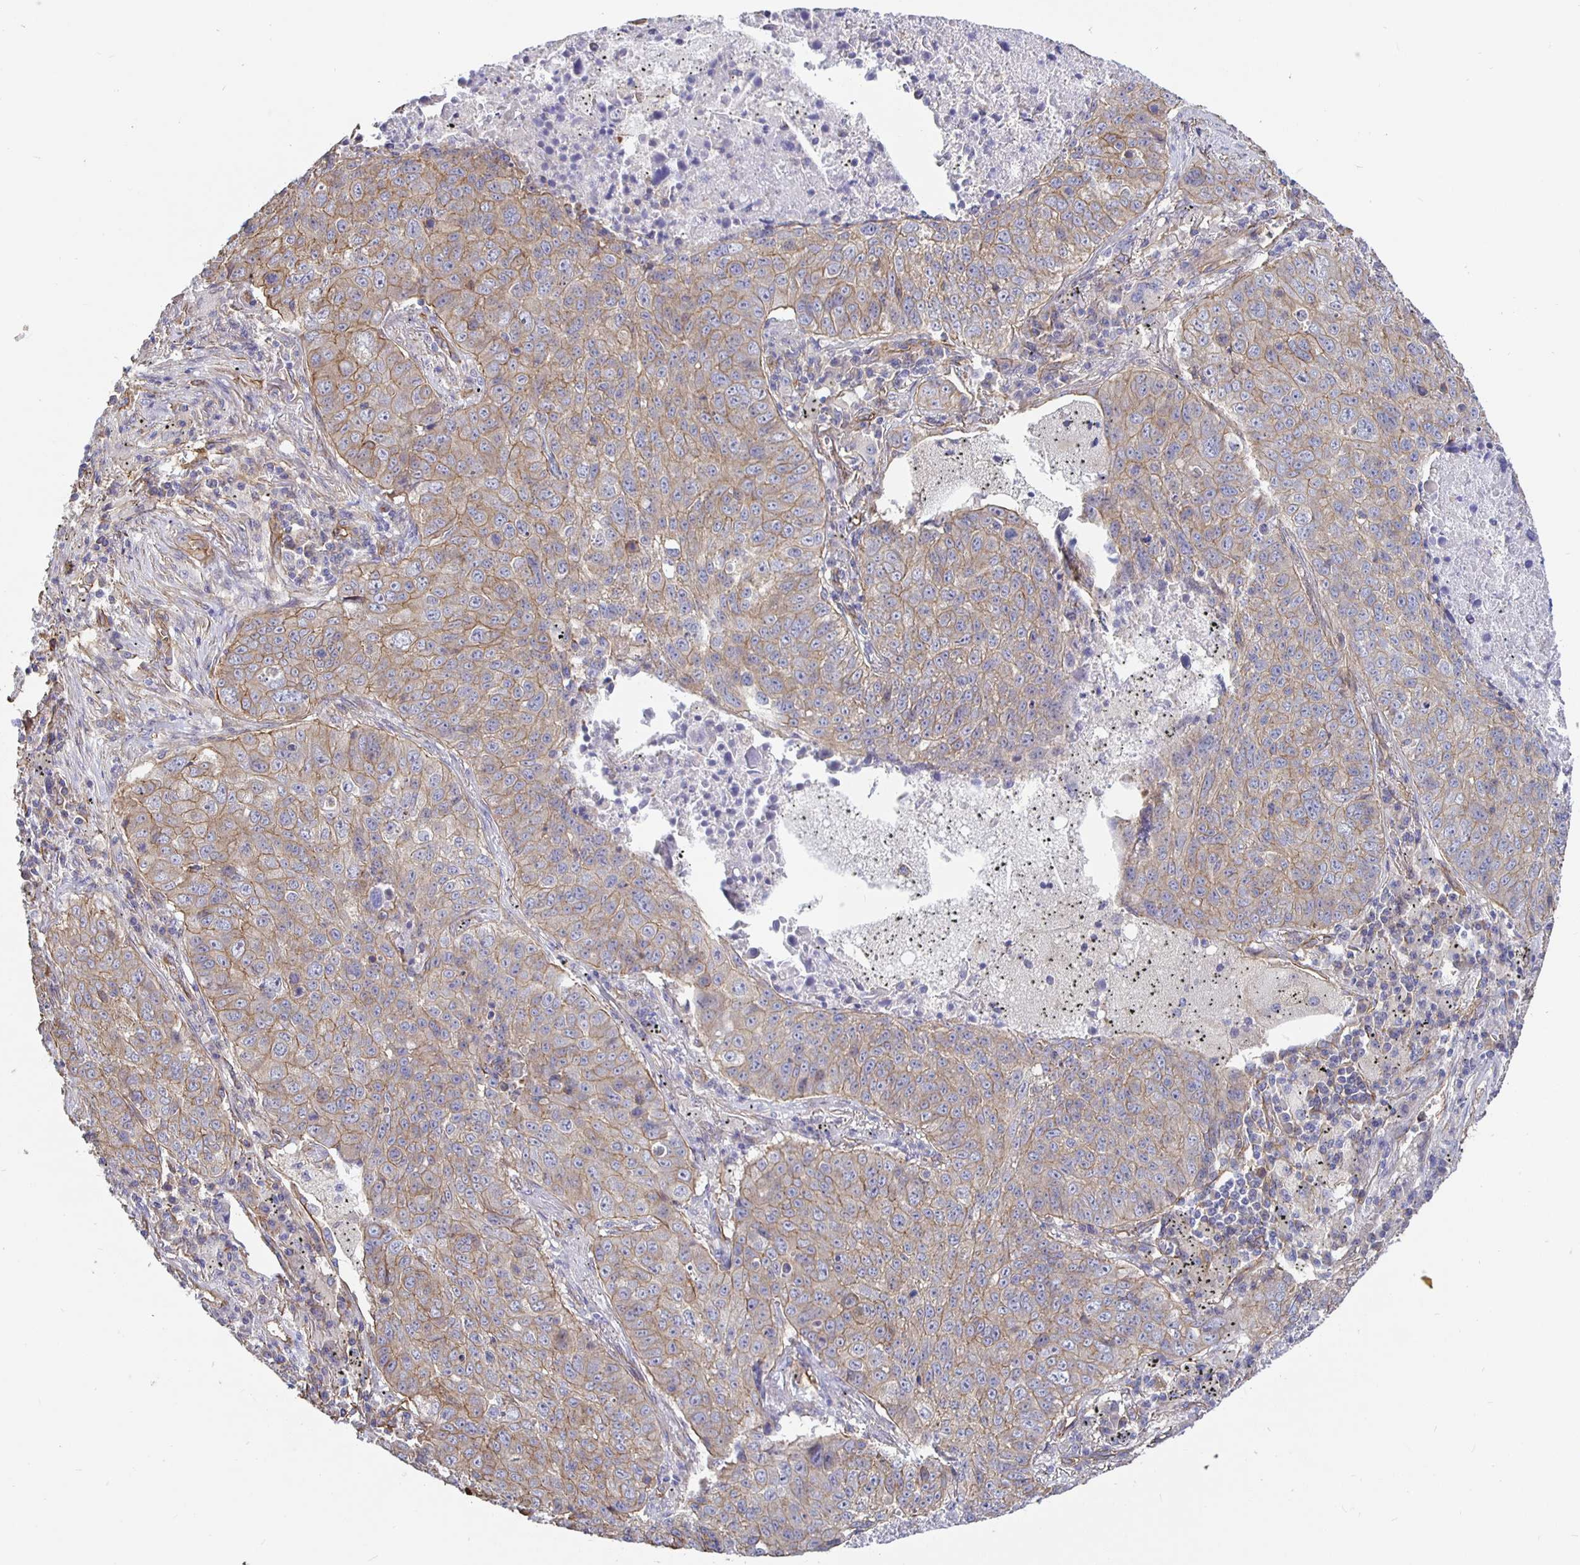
{"staining": {"intensity": "weak", "quantity": "25%-75%", "location": "cytoplasmic/membranous"}, "tissue": "lung cancer", "cell_type": "Tumor cells", "image_type": "cancer", "snomed": [{"axis": "morphology", "description": "Normal morphology"}, {"axis": "morphology", "description": "Aneuploidy"}, {"axis": "morphology", "description": "Squamous cell carcinoma, NOS"}, {"axis": "topography", "description": "Lymph node"}, {"axis": "topography", "description": "Lung"}], "caption": "The photomicrograph reveals immunohistochemical staining of lung squamous cell carcinoma. There is weak cytoplasmic/membranous expression is identified in approximately 25%-75% of tumor cells.", "gene": "ARHGEF39", "patient": {"sex": "female", "age": 76}}